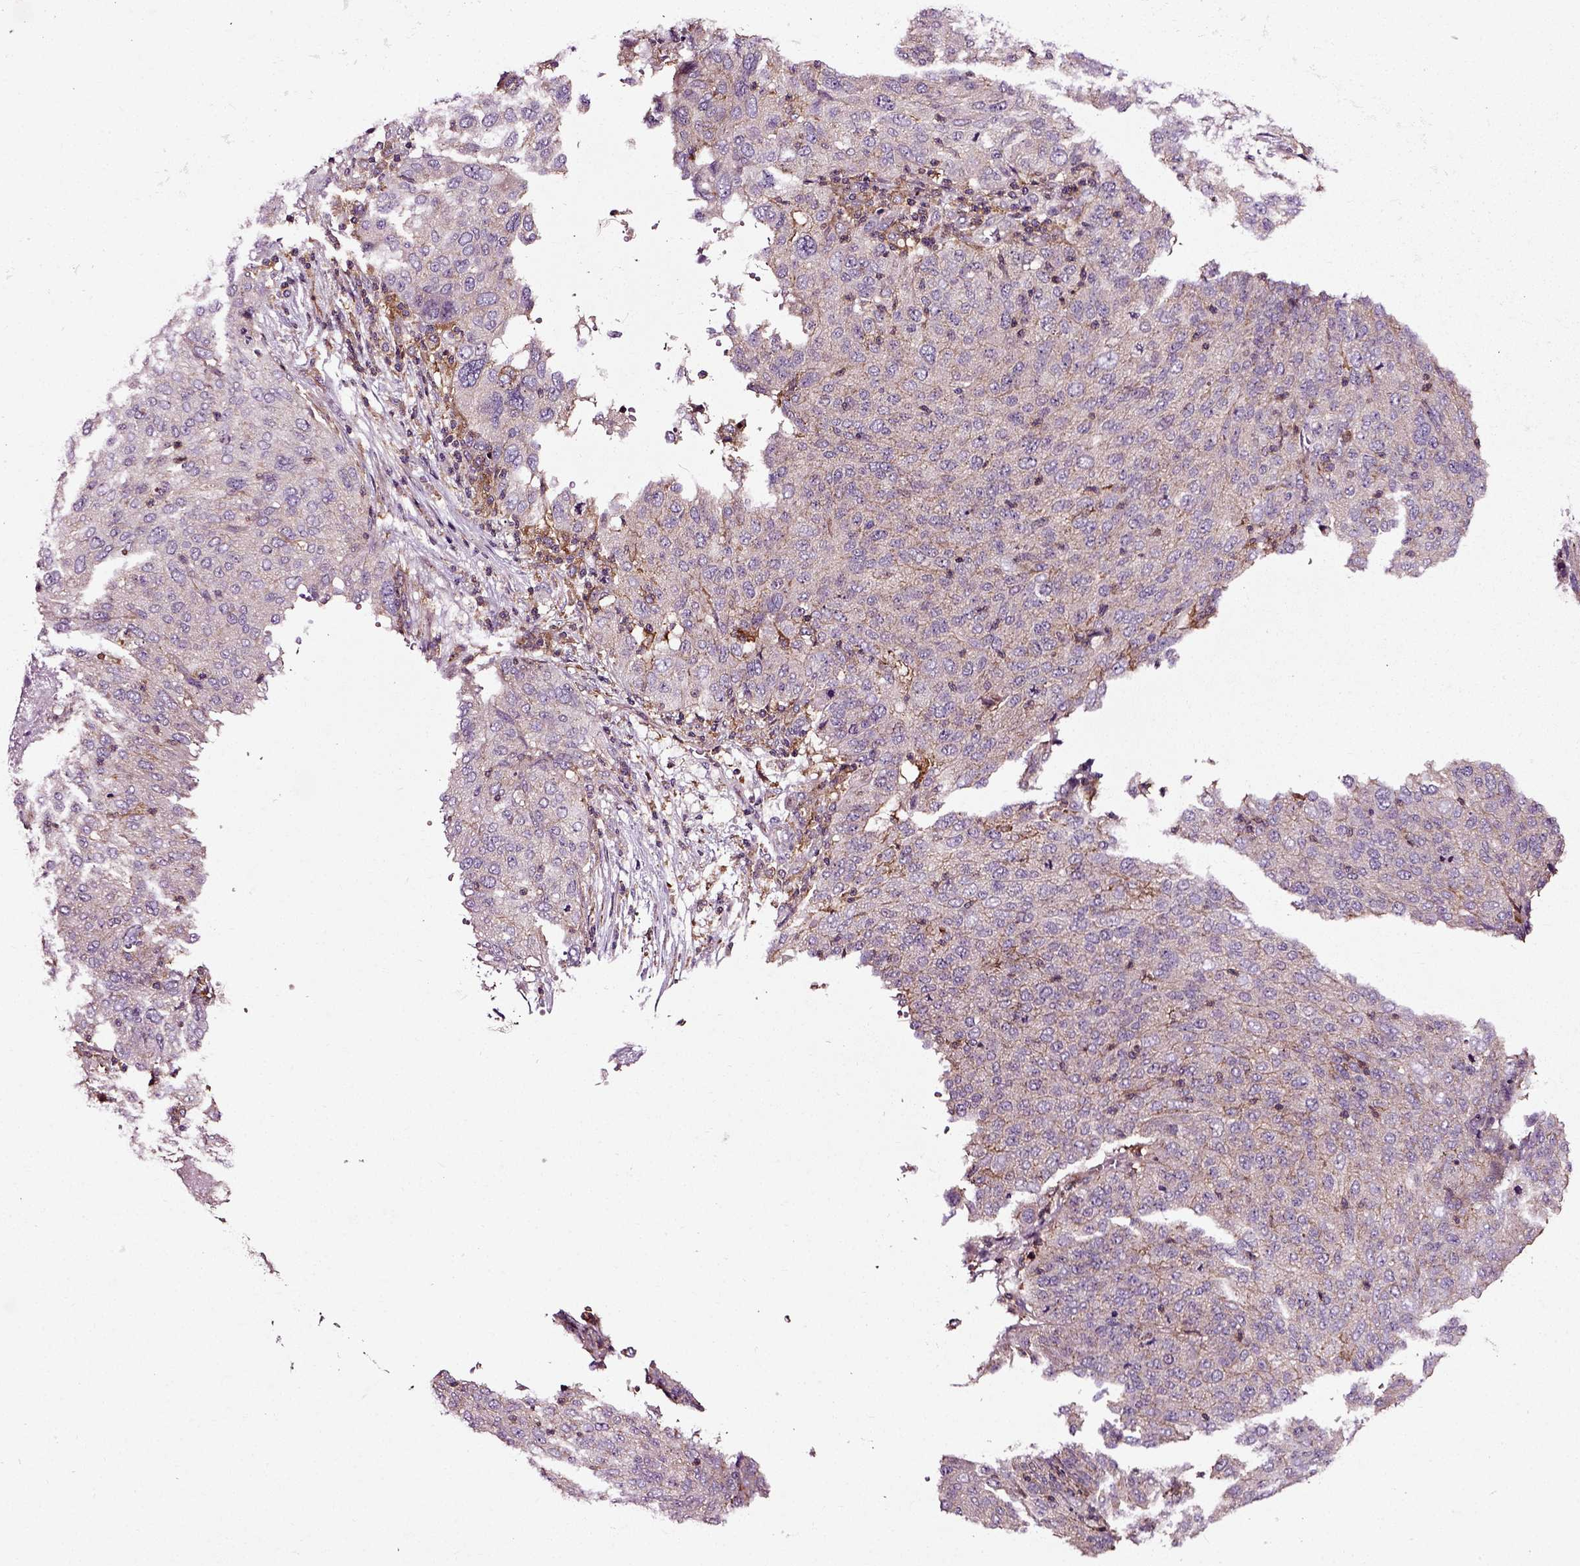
{"staining": {"intensity": "negative", "quantity": "none", "location": "none"}, "tissue": "ovarian cancer", "cell_type": "Tumor cells", "image_type": "cancer", "snomed": [{"axis": "morphology", "description": "Carcinoma, endometroid"}, {"axis": "topography", "description": "Ovary"}], "caption": "IHC of human ovarian cancer displays no staining in tumor cells.", "gene": "RHOF", "patient": {"sex": "female", "age": 58}}